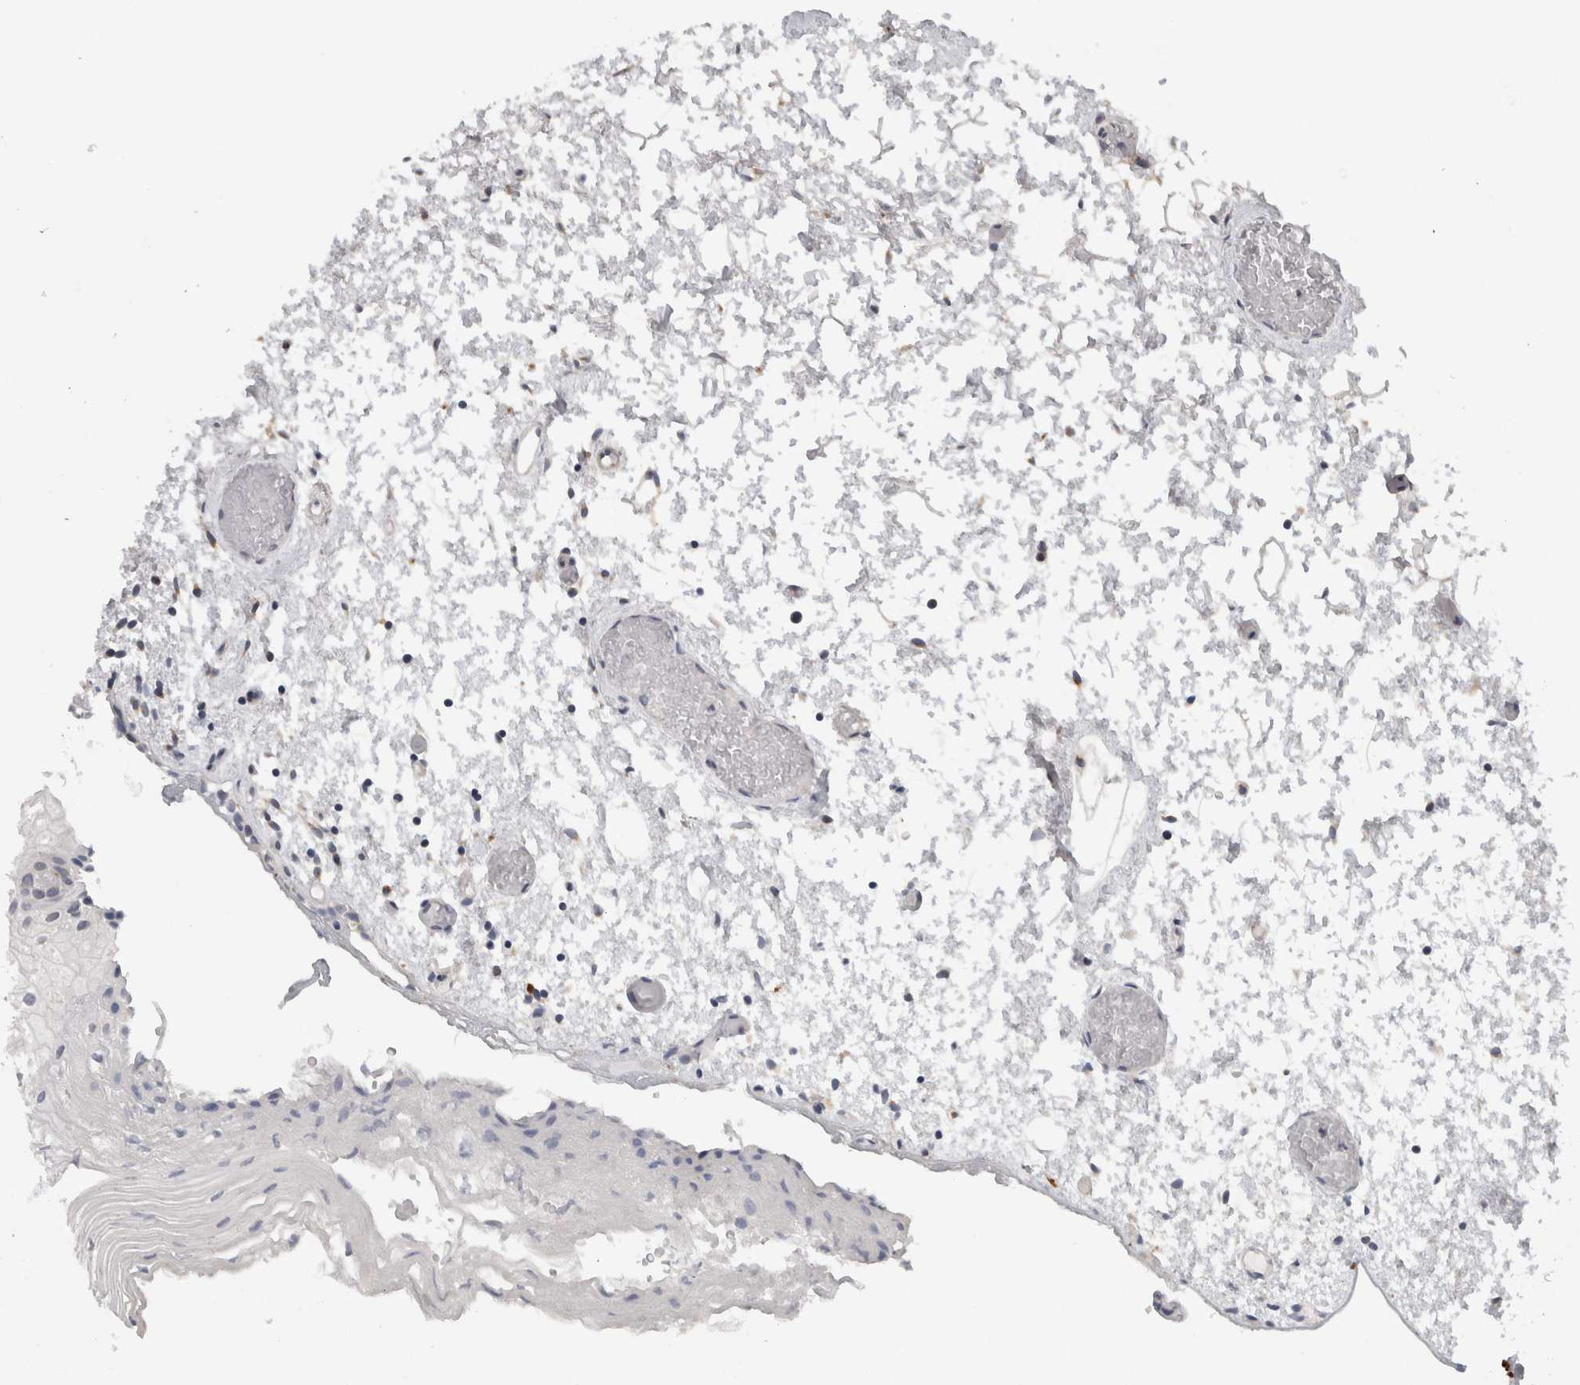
{"staining": {"intensity": "negative", "quantity": "none", "location": "none"}, "tissue": "oral mucosa", "cell_type": "Squamous epithelial cells", "image_type": "normal", "snomed": [{"axis": "morphology", "description": "Normal tissue, NOS"}, {"axis": "topography", "description": "Oral tissue"}], "caption": "Normal oral mucosa was stained to show a protein in brown. There is no significant staining in squamous epithelial cells. The staining is performed using DAB brown chromogen with nuclei counter-stained in using hematoxylin.", "gene": "MGAT1", "patient": {"sex": "male", "age": 52}}